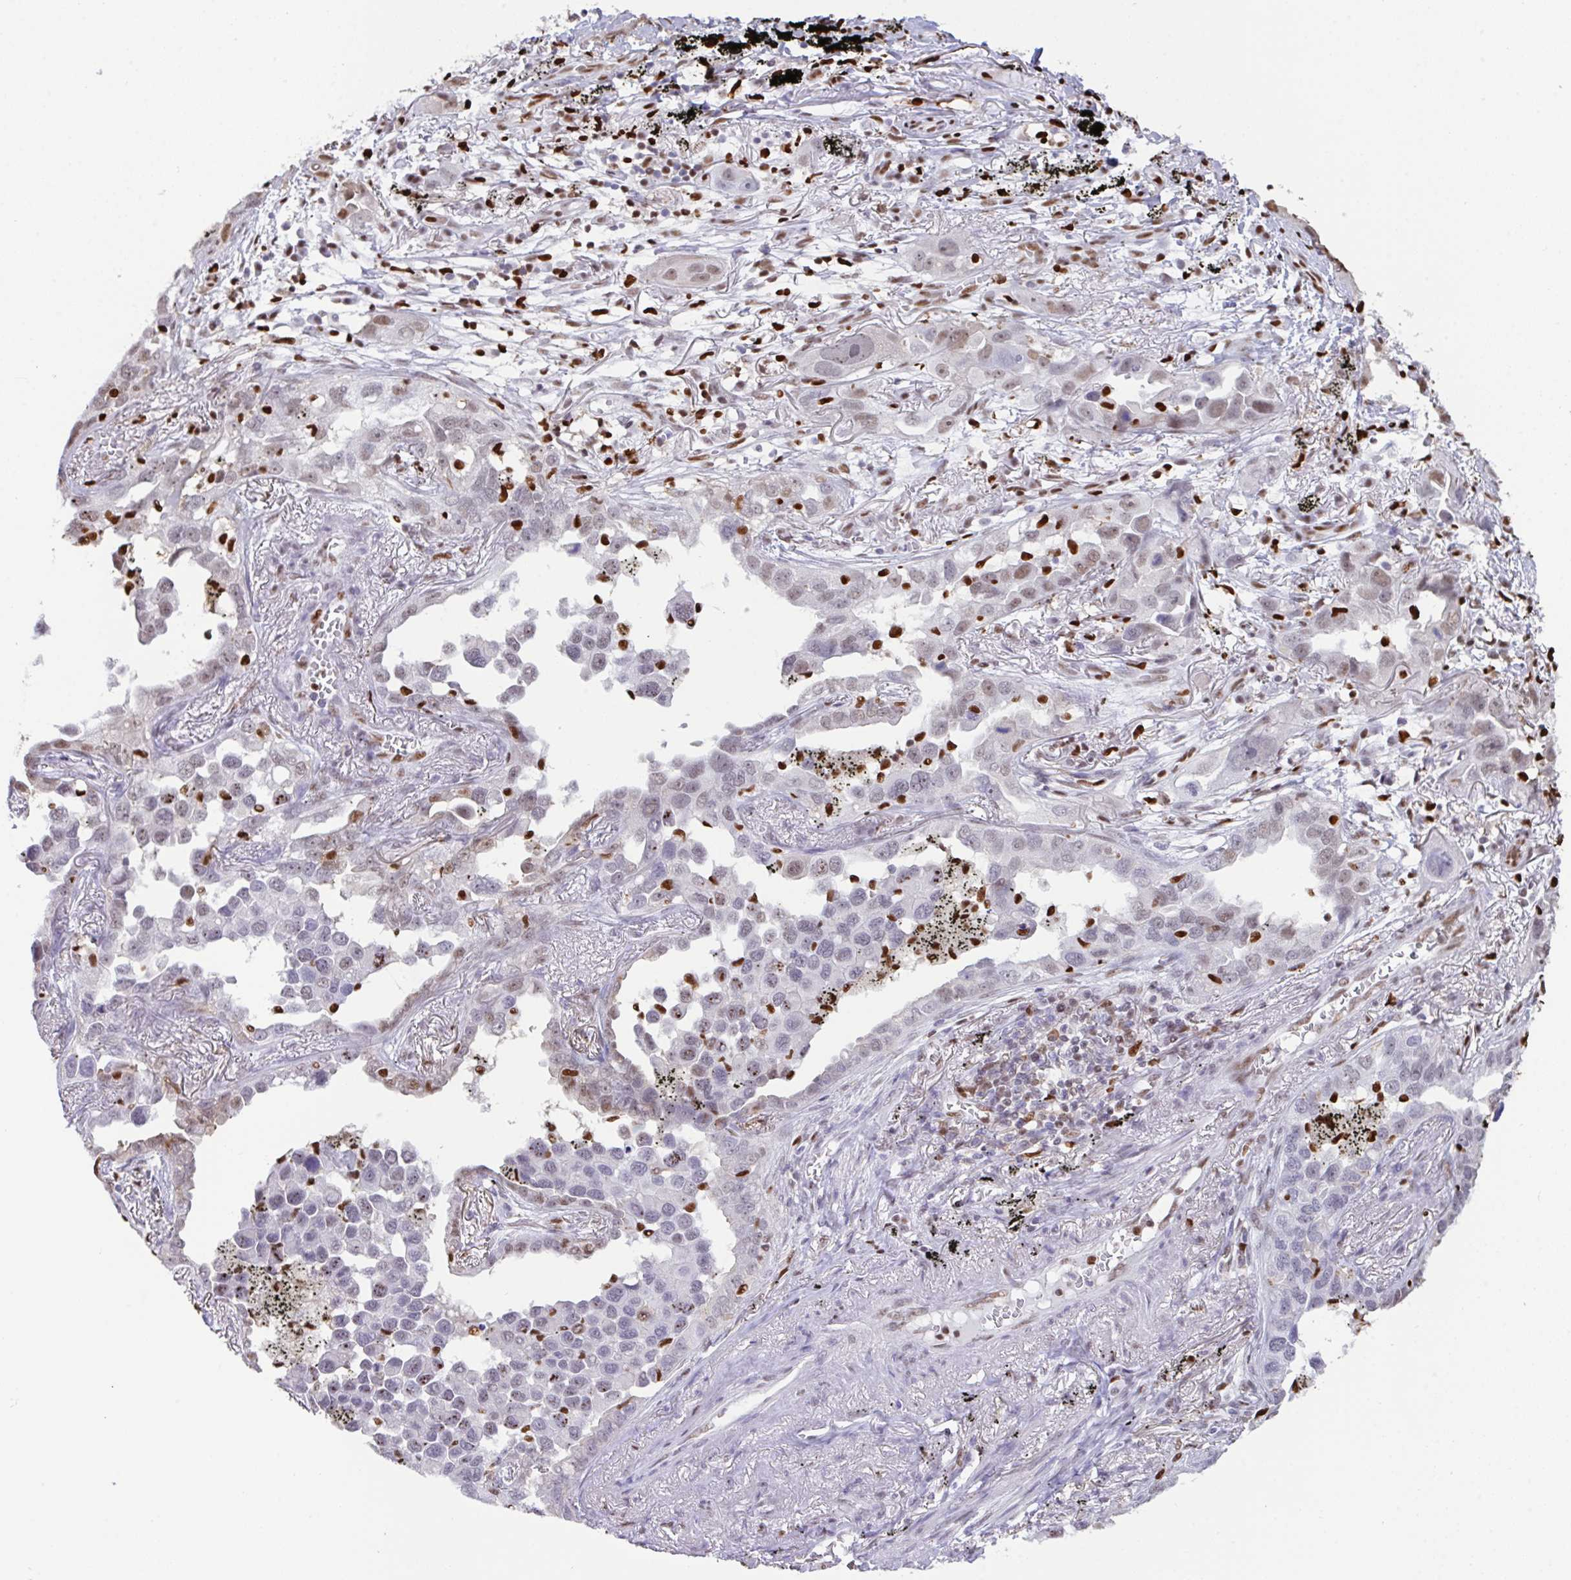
{"staining": {"intensity": "weak", "quantity": "<25%", "location": "nuclear"}, "tissue": "lung cancer", "cell_type": "Tumor cells", "image_type": "cancer", "snomed": [{"axis": "morphology", "description": "Adenocarcinoma, NOS"}, {"axis": "topography", "description": "Lung"}], "caption": "This is a micrograph of immunohistochemistry staining of adenocarcinoma (lung), which shows no staining in tumor cells. The staining was performed using DAB to visualize the protein expression in brown, while the nuclei were stained in blue with hematoxylin (Magnification: 20x).", "gene": "BTBD10", "patient": {"sex": "male", "age": 67}}